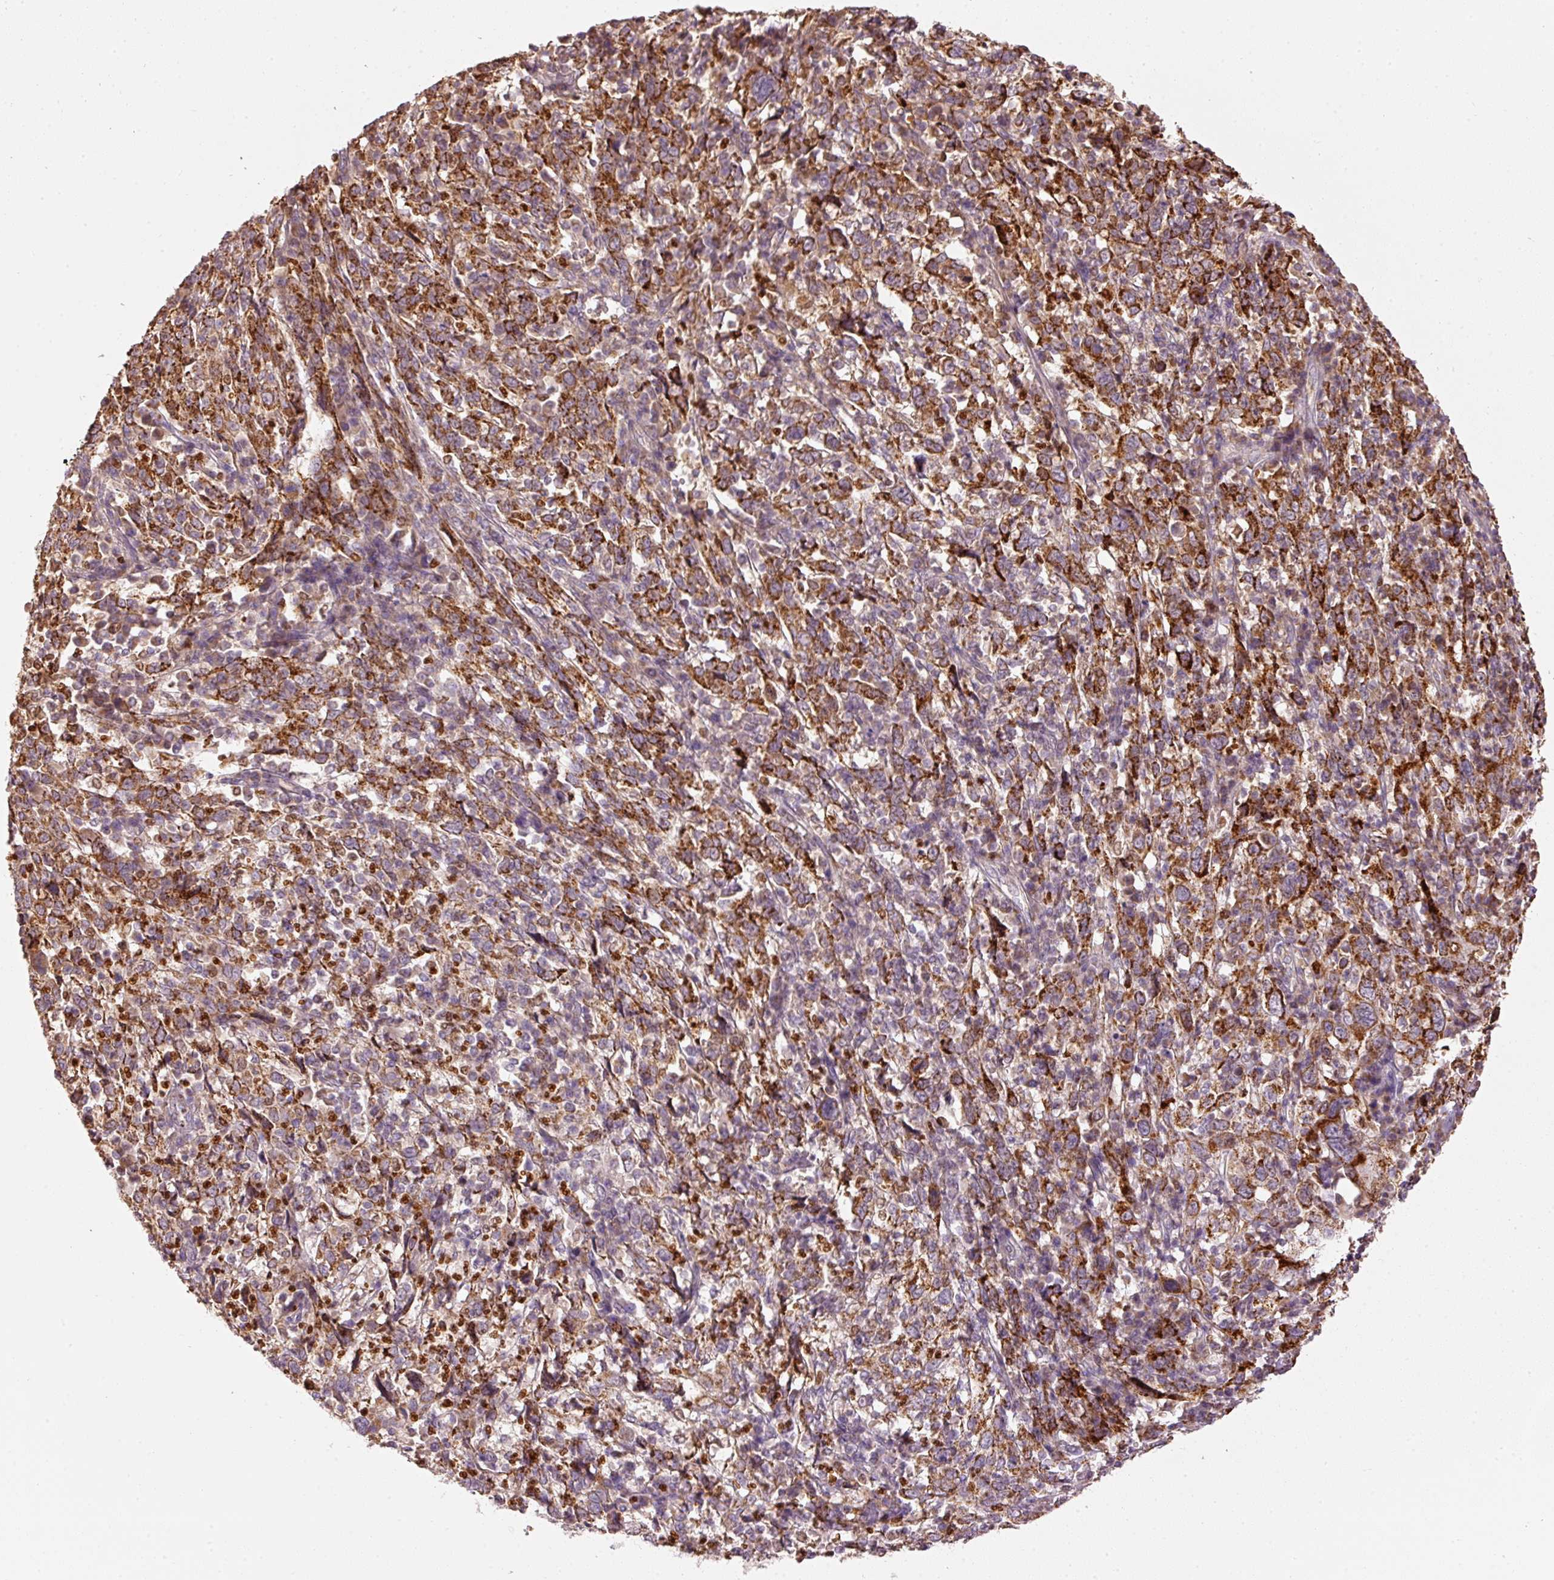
{"staining": {"intensity": "strong", "quantity": "25%-75%", "location": "cytoplasmic/membranous"}, "tissue": "cervical cancer", "cell_type": "Tumor cells", "image_type": "cancer", "snomed": [{"axis": "morphology", "description": "Squamous cell carcinoma, NOS"}, {"axis": "topography", "description": "Cervix"}], "caption": "Immunohistochemistry (IHC) micrograph of cervical cancer stained for a protein (brown), which exhibits high levels of strong cytoplasmic/membranous staining in approximately 25%-75% of tumor cells.", "gene": "MTHFD1L", "patient": {"sex": "female", "age": 46}}